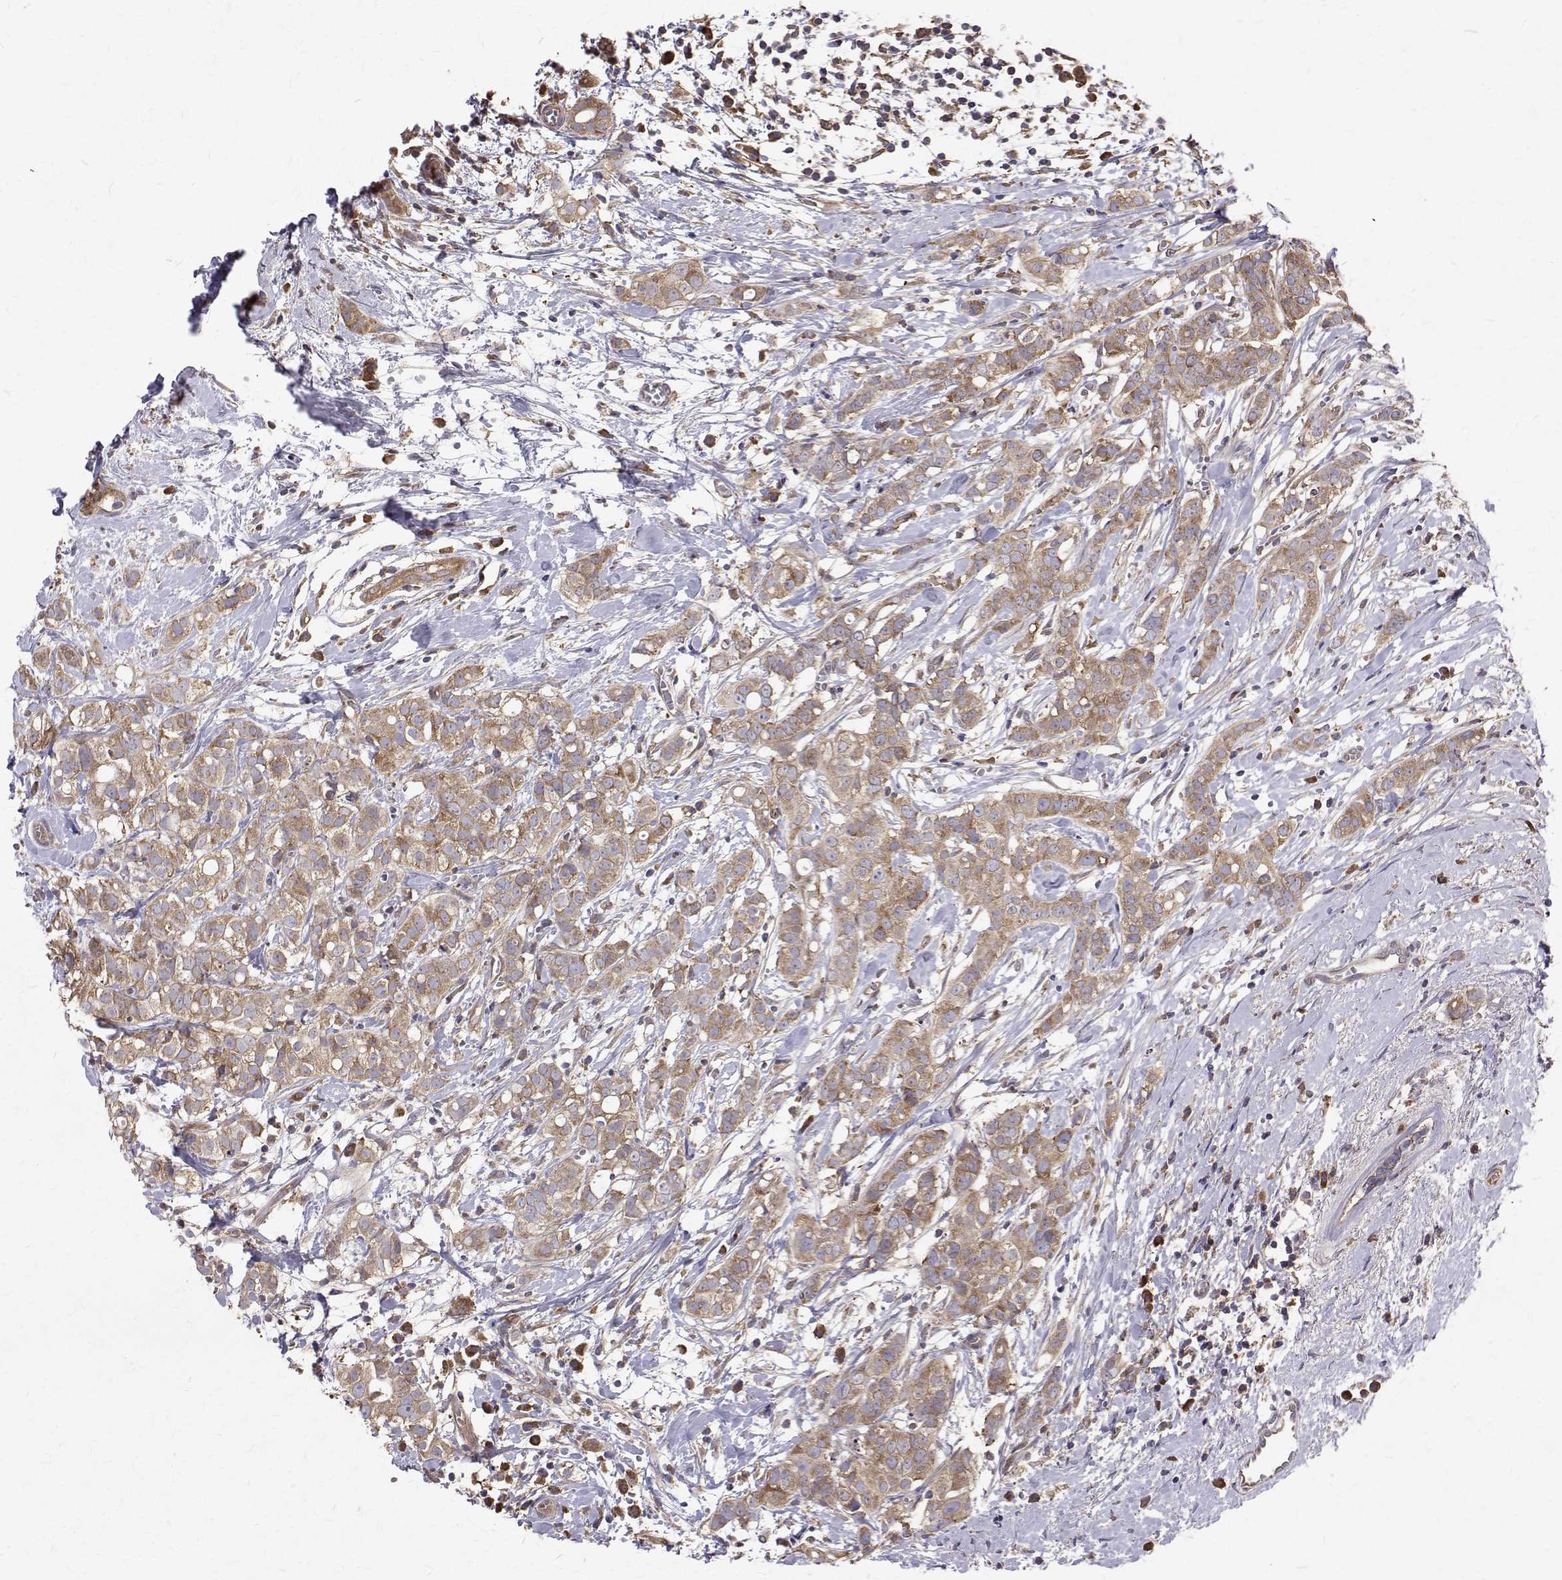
{"staining": {"intensity": "moderate", "quantity": ">75%", "location": "cytoplasmic/membranous"}, "tissue": "breast cancer", "cell_type": "Tumor cells", "image_type": "cancer", "snomed": [{"axis": "morphology", "description": "Duct carcinoma"}, {"axis": "topography", "description": "Breast"}], "caption": "Breast cancer (invasive ductal carcinoma) stained for a protein (brown) demonstrates moderate cytoplasmic/membranous positive positivity in approximately >75% of tumor cells.", "gene": "FARSB", "patient": {"sex": "female", "age": 40}}